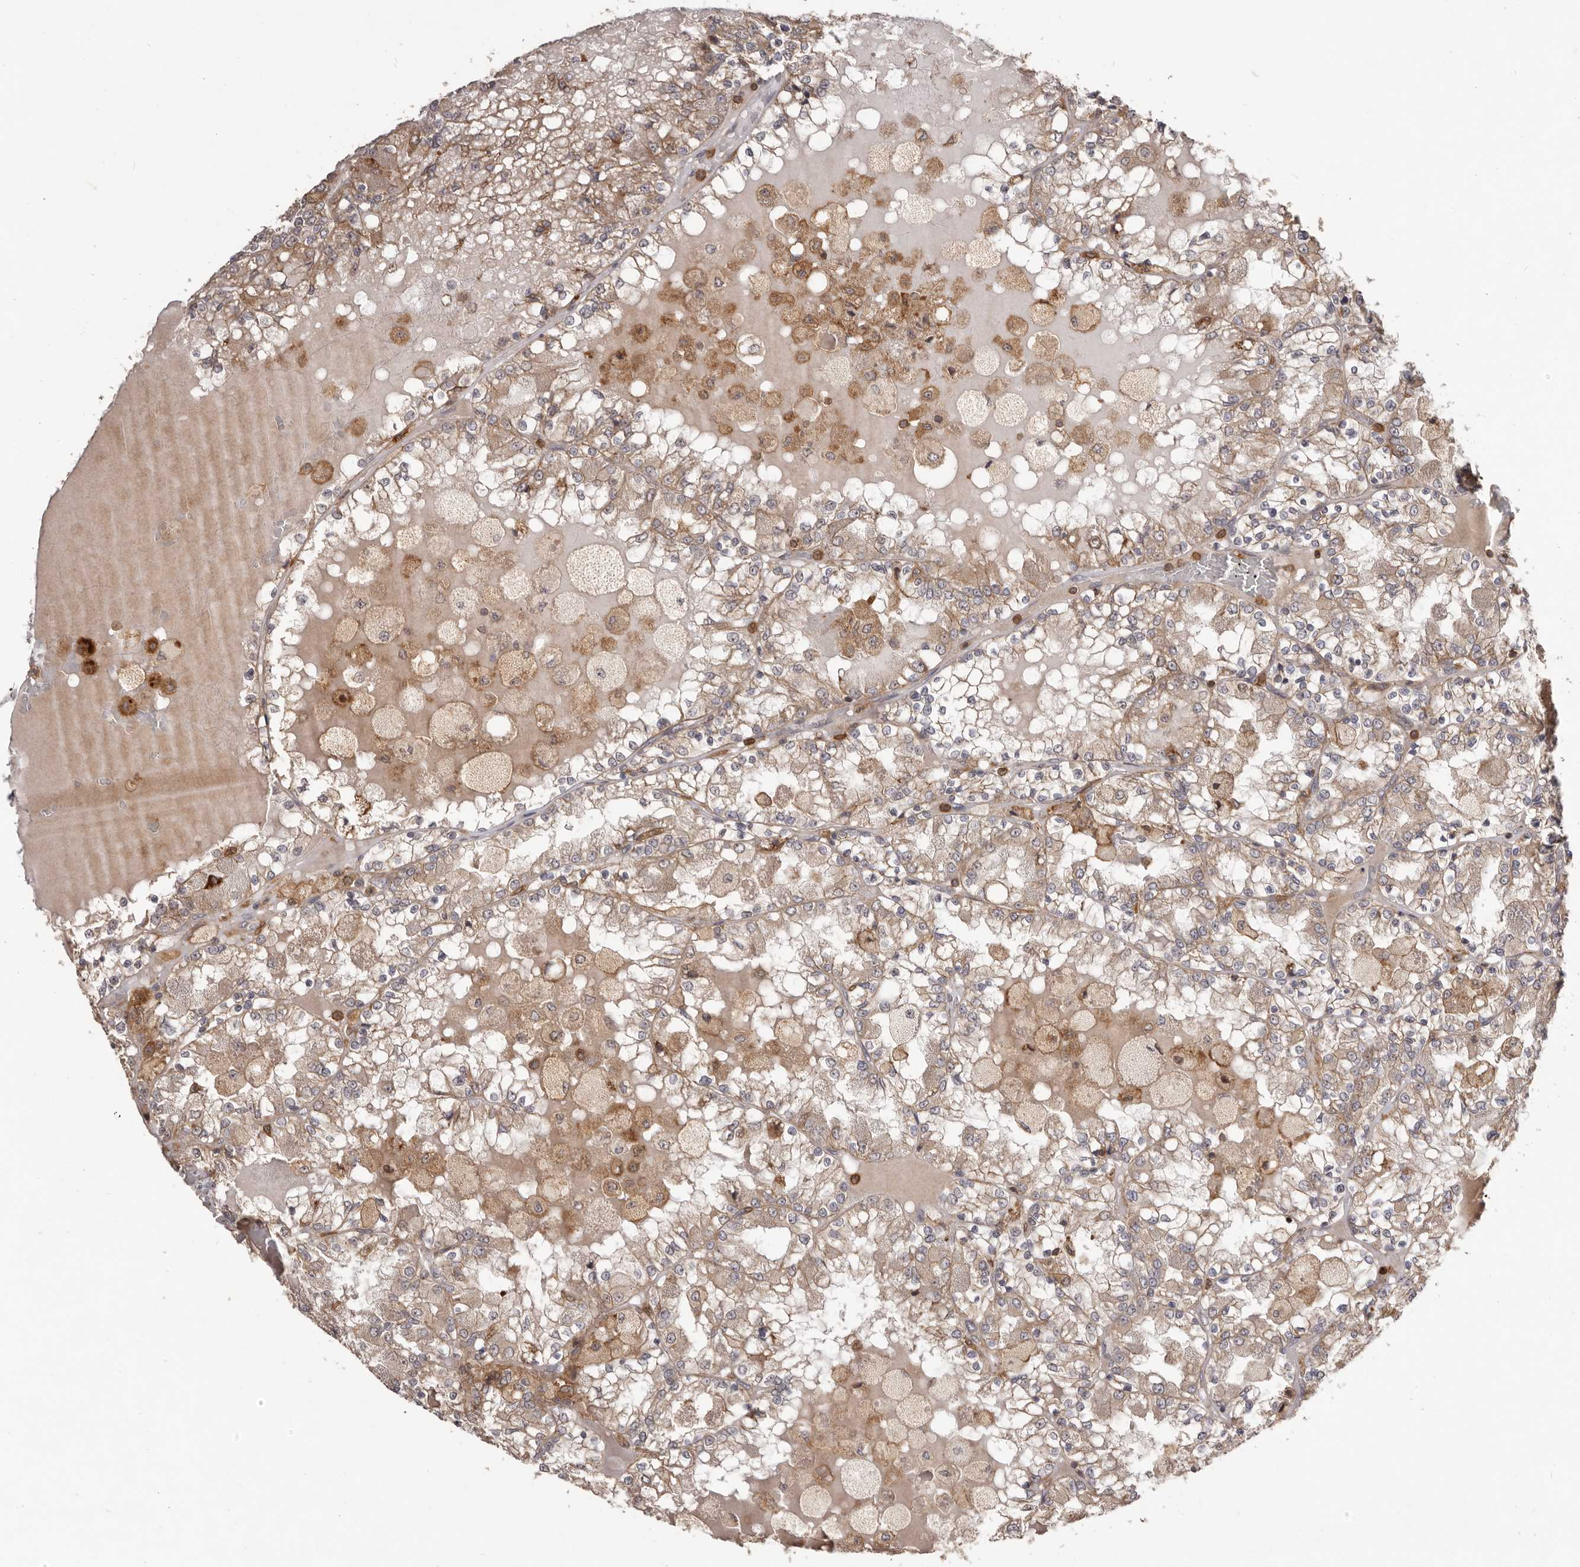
{"staining": {"intensity": "weak", "quantity": ">75%", "location": "cytoplasmic/membranous"}, "tissue": "renal cancer", "cell_type": "Tumor cells", "image_type": "cancer", "snomed": [{"axis": "morphology", "description": "Adenocarcinoma, NOS"}, {"axis": "topography", "description": "Kidney"}], "caption": "Tumor cells show low levels of weak cytoplasmic/membranous positivity in about >75% of cells in renal cancer. The staining was performed using DAB (3,3'-diaminobenzidine) to visualize the protein expression in brown, while the nuclei were stained in blue with hematoxylin (Magnification: 20x).", "gene": "RNF187", "patient": {"sex": "female", "age": 56}}